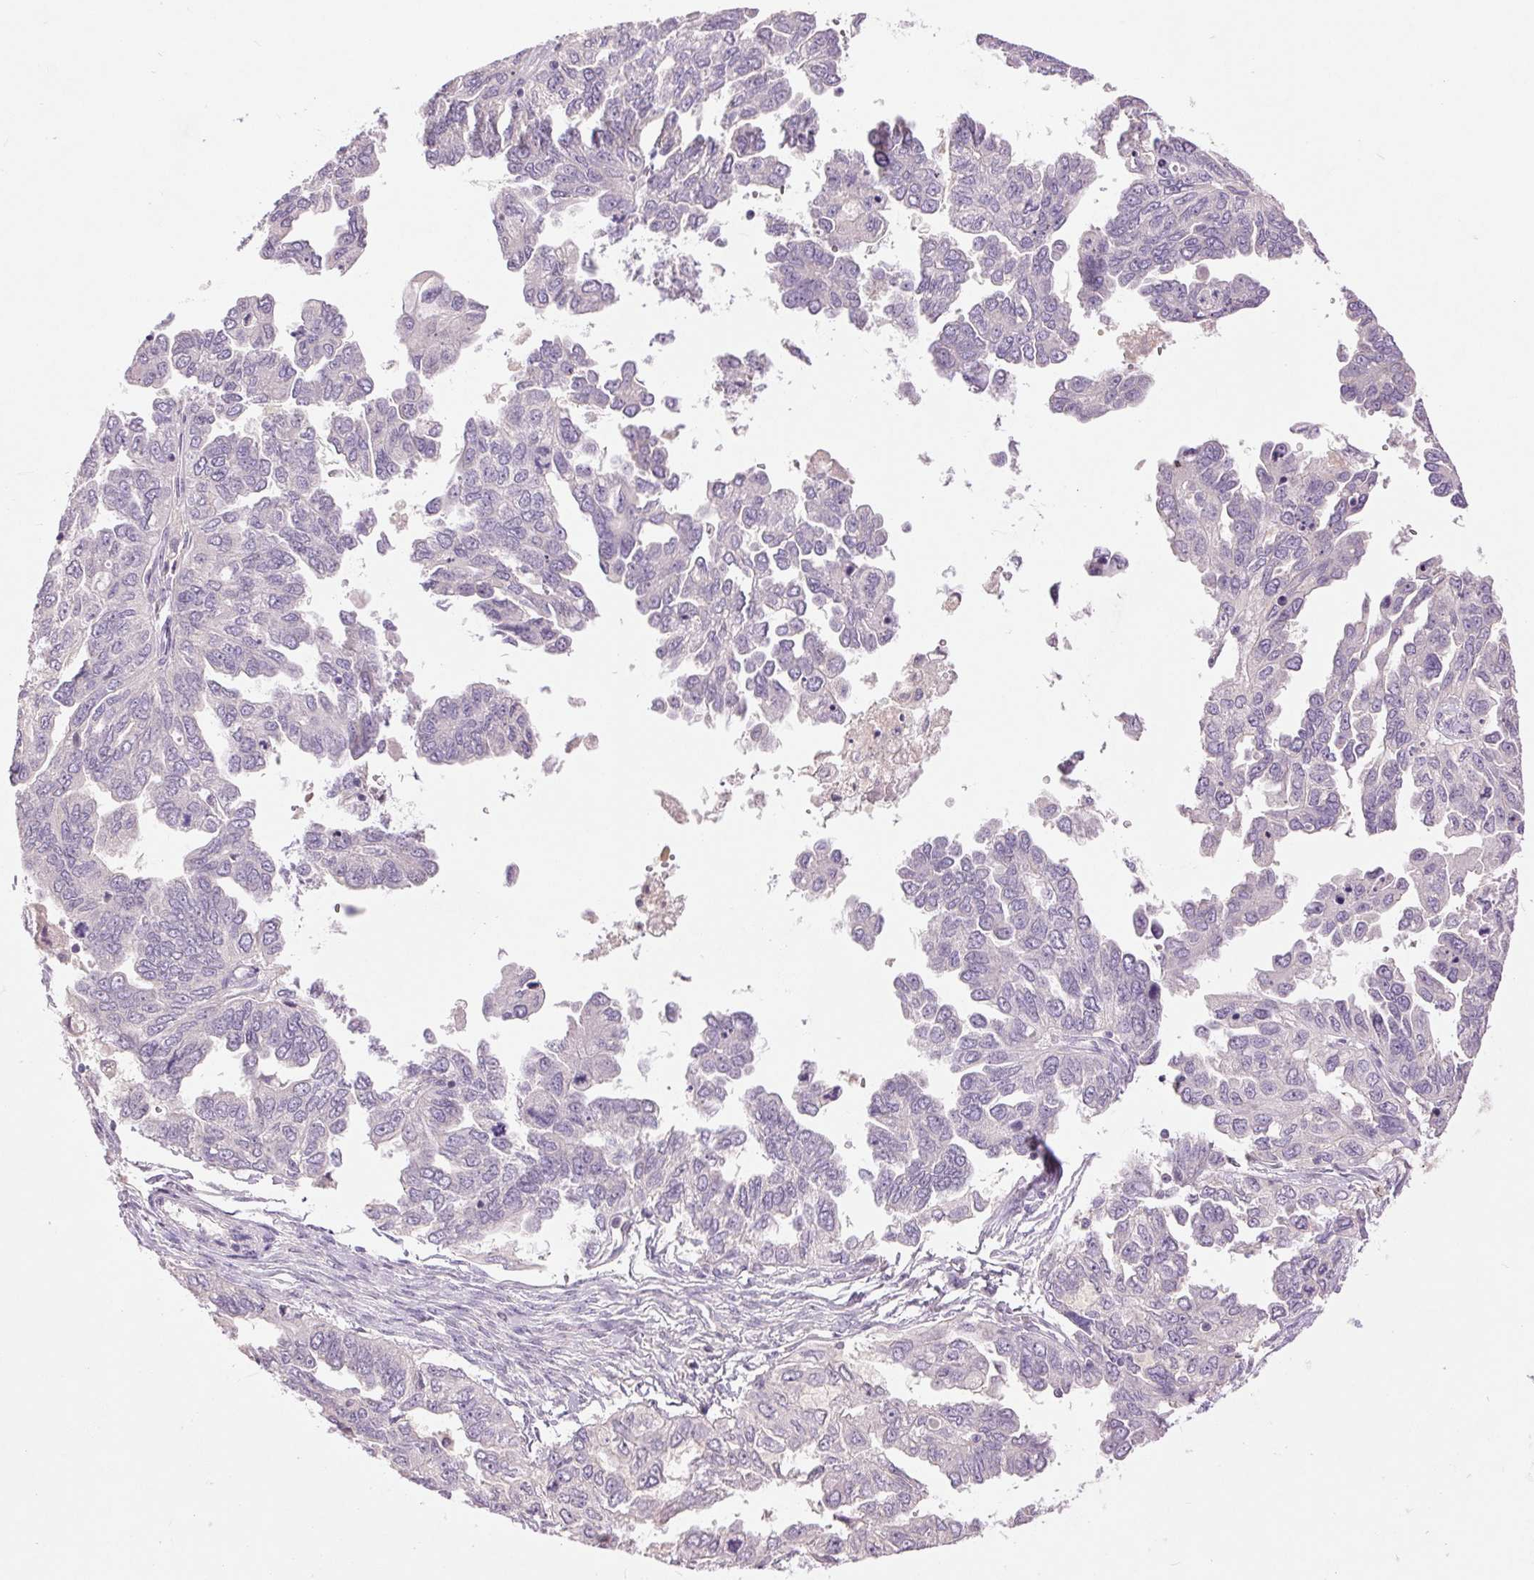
{"staining": {"intensity": "negative", "quantity": "none", "location": "none"}, "tissue": "ovarian cancer", "cell_type": "Tumor cells", "image_type": "cancer", "snomed": [{"axis": "morphology", "description": "Cystadenocarcinoma, serous, NOS"}, {"axis": "topography", "description": "Ovary"}], "caption": "This is an immunohistochemistry (IHC) image of ovarian serous cystadenocarcinoma. There is no positivity in tumor cells.", "gene": "FXYD4", "patient": {"sex": "female", "age": 53}}